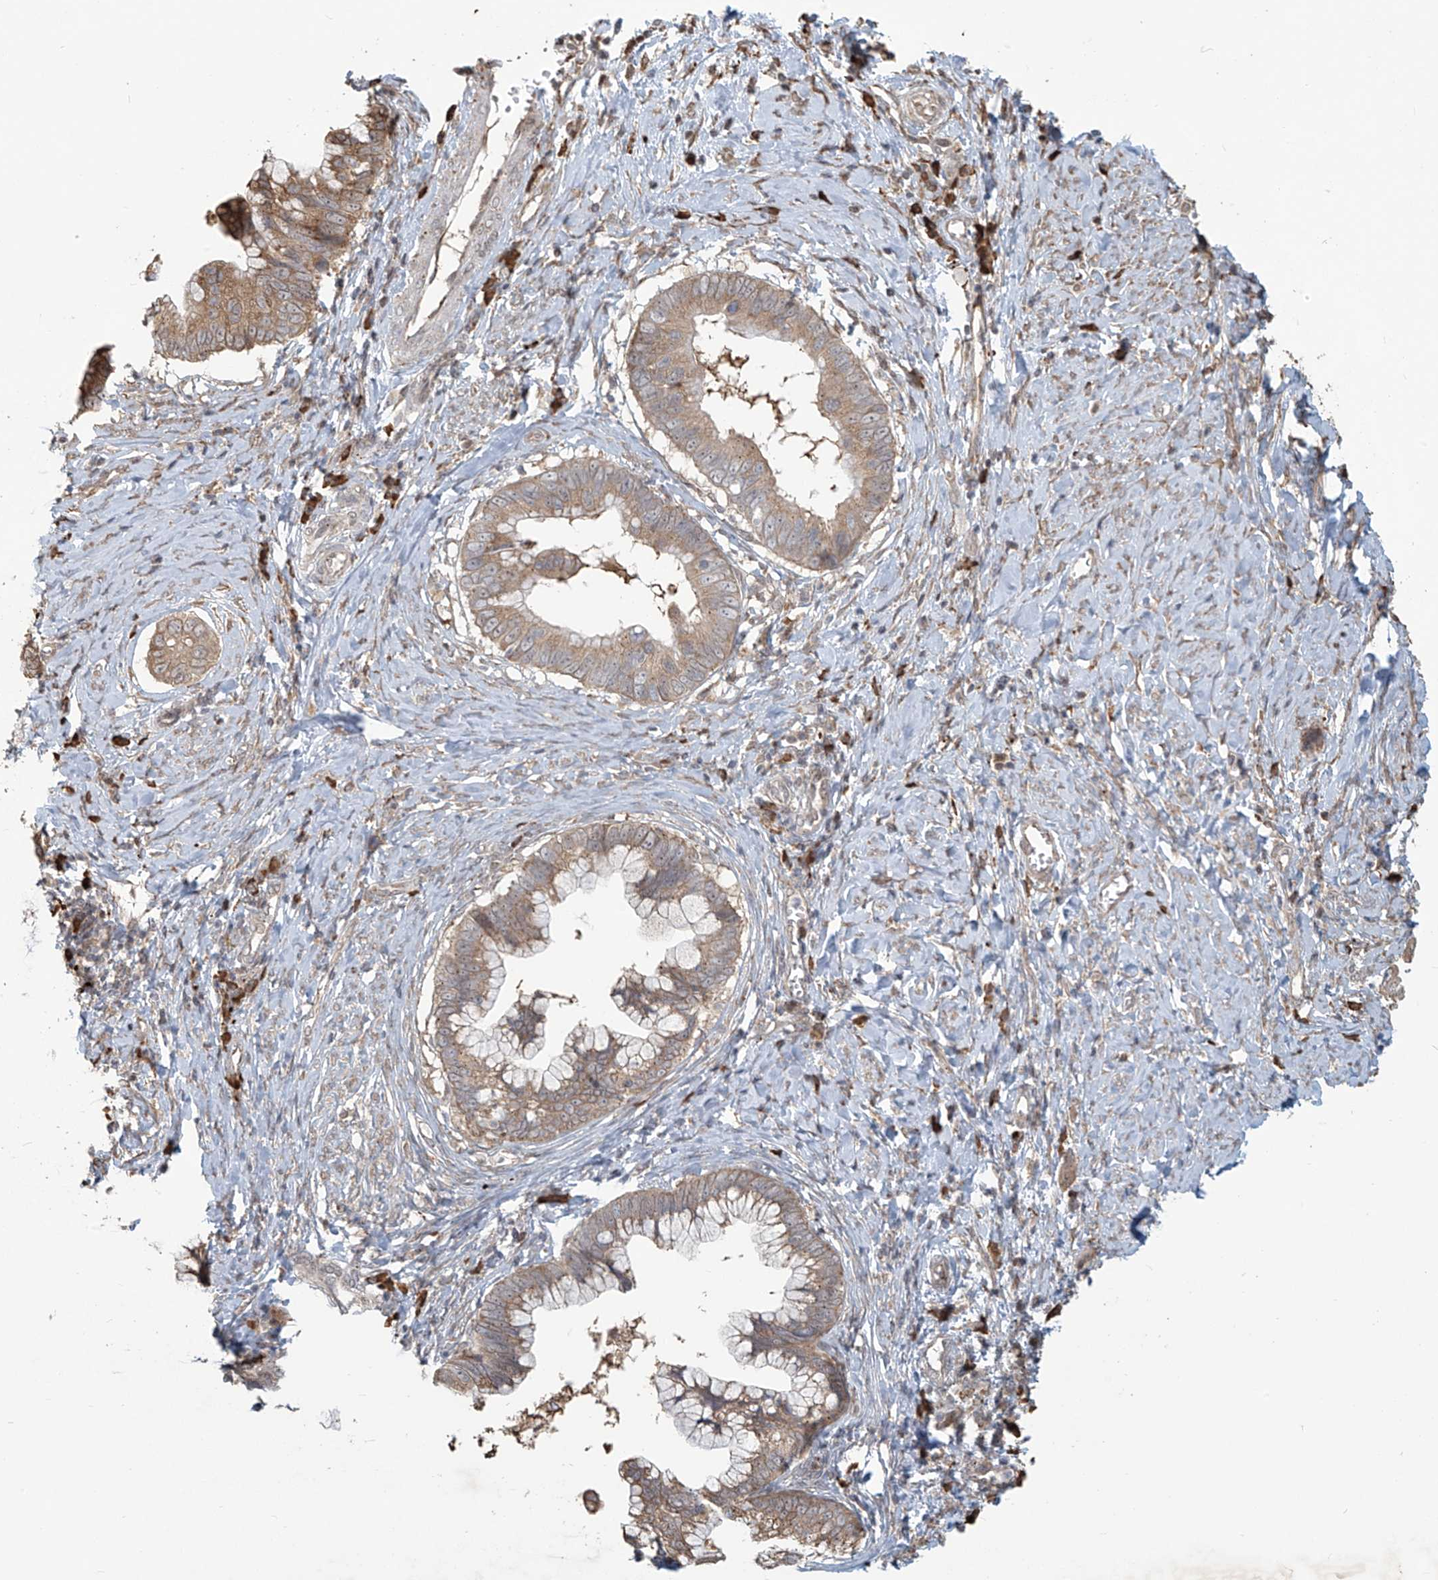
{"staining": {"intensity": "weak", "quantity": ">75%", "location": "cytoplasmic/membranous"}, "tissue": "cervical cancer", "cell_type": "Tumor cells", "image_type": "cancer", "snomed": [{"axis": "morphology", "description": "Adenocarcinoma, NOS"}, {"axis": "topography", "description": "Cervix"}], "caption": "Adenocarcinoma (cervical) was stained to show a protein in brown. There is low levels of weak cytoplasmic/membranous expression in about >75% of tumor cells.", "gene": "PLEKHM3", "patient": {"sex": "female", "age": 44}}